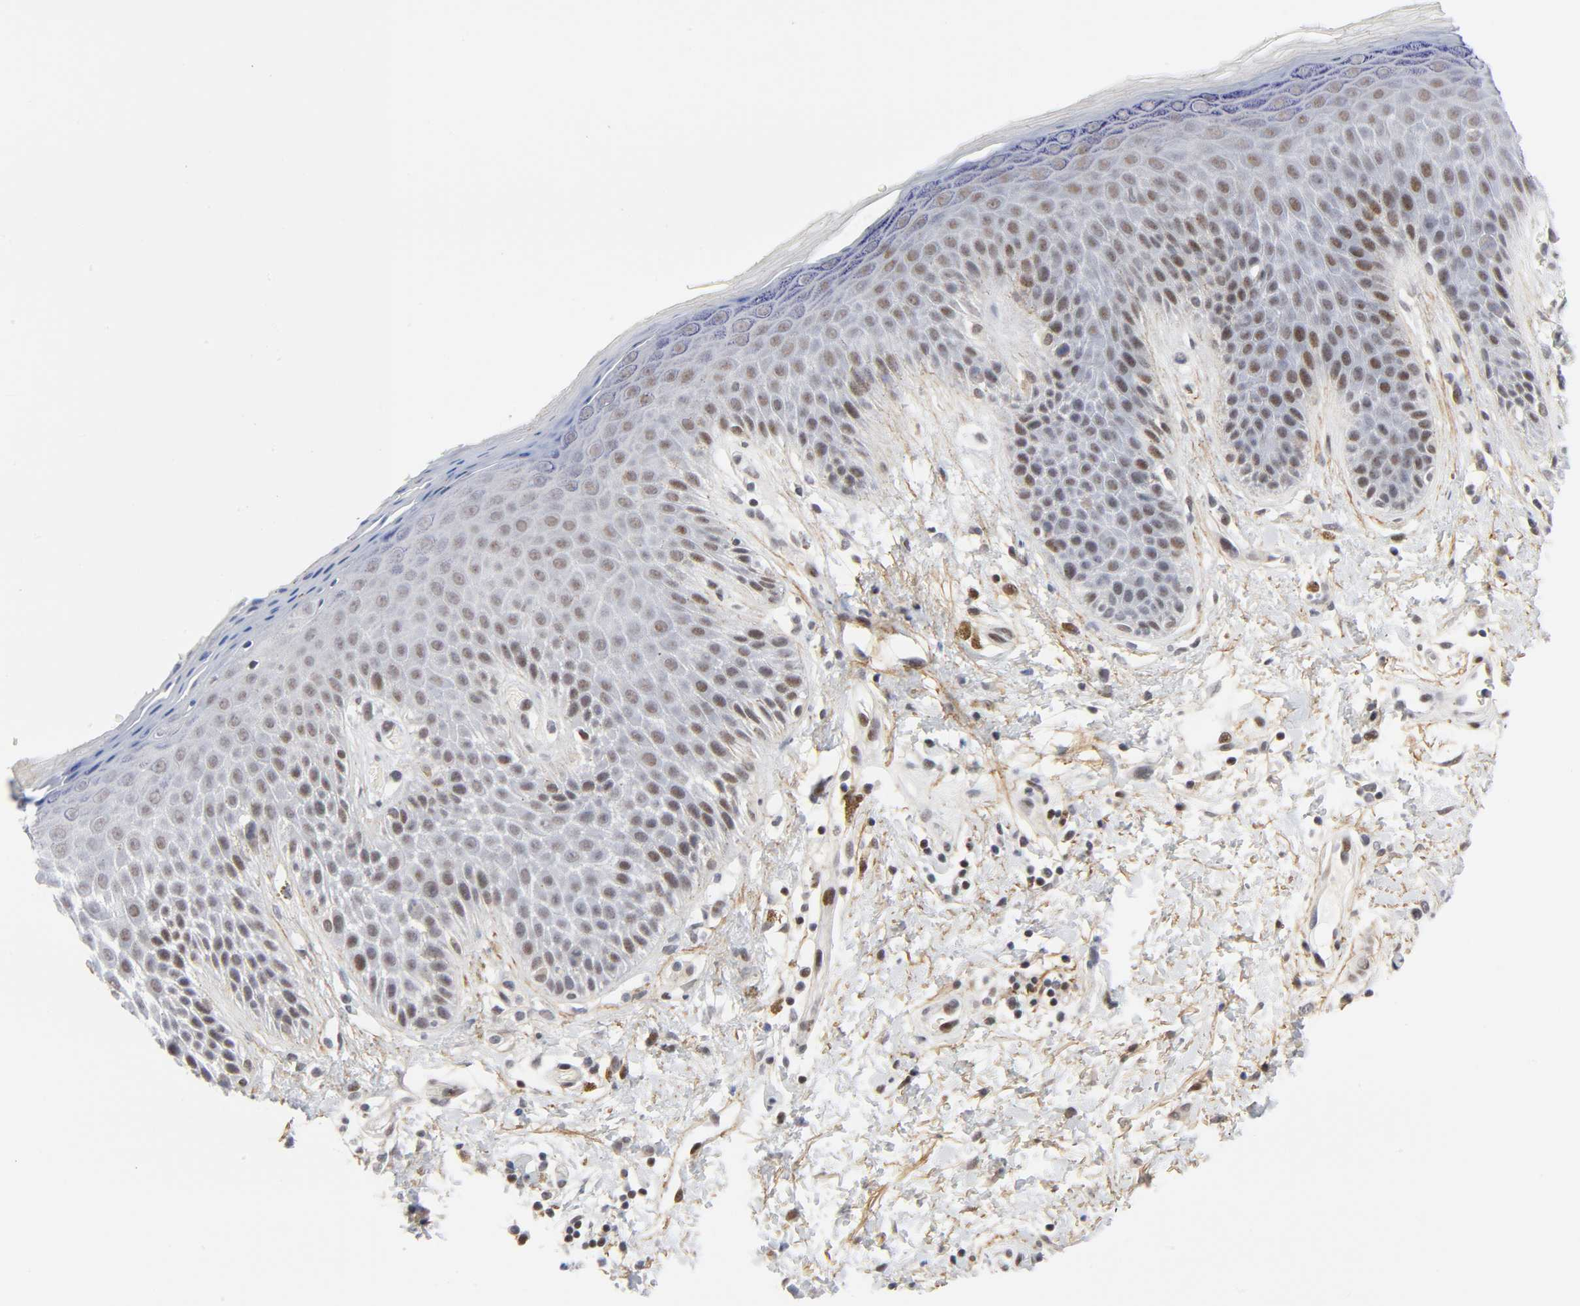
{"staining": {"intensity": "moderate", "quantity": "25%-75%", "location": "nuclear"}, "tissue": "skin", "cell_type": "Epidermal cells", "image_type": "normal", "snomed": [{"axis": "morphology", "description": "Normal tissue, NOS"}, {"axis": "topography", "description": "Anal"}], "caption": "A micrograph of skin stained for a protein displays moderate nuclear brown staining in epidermal cells. Nuclei are stained in blue.", "gene": "DIDO1", "patient": {"sex": "female", "age": 46}}